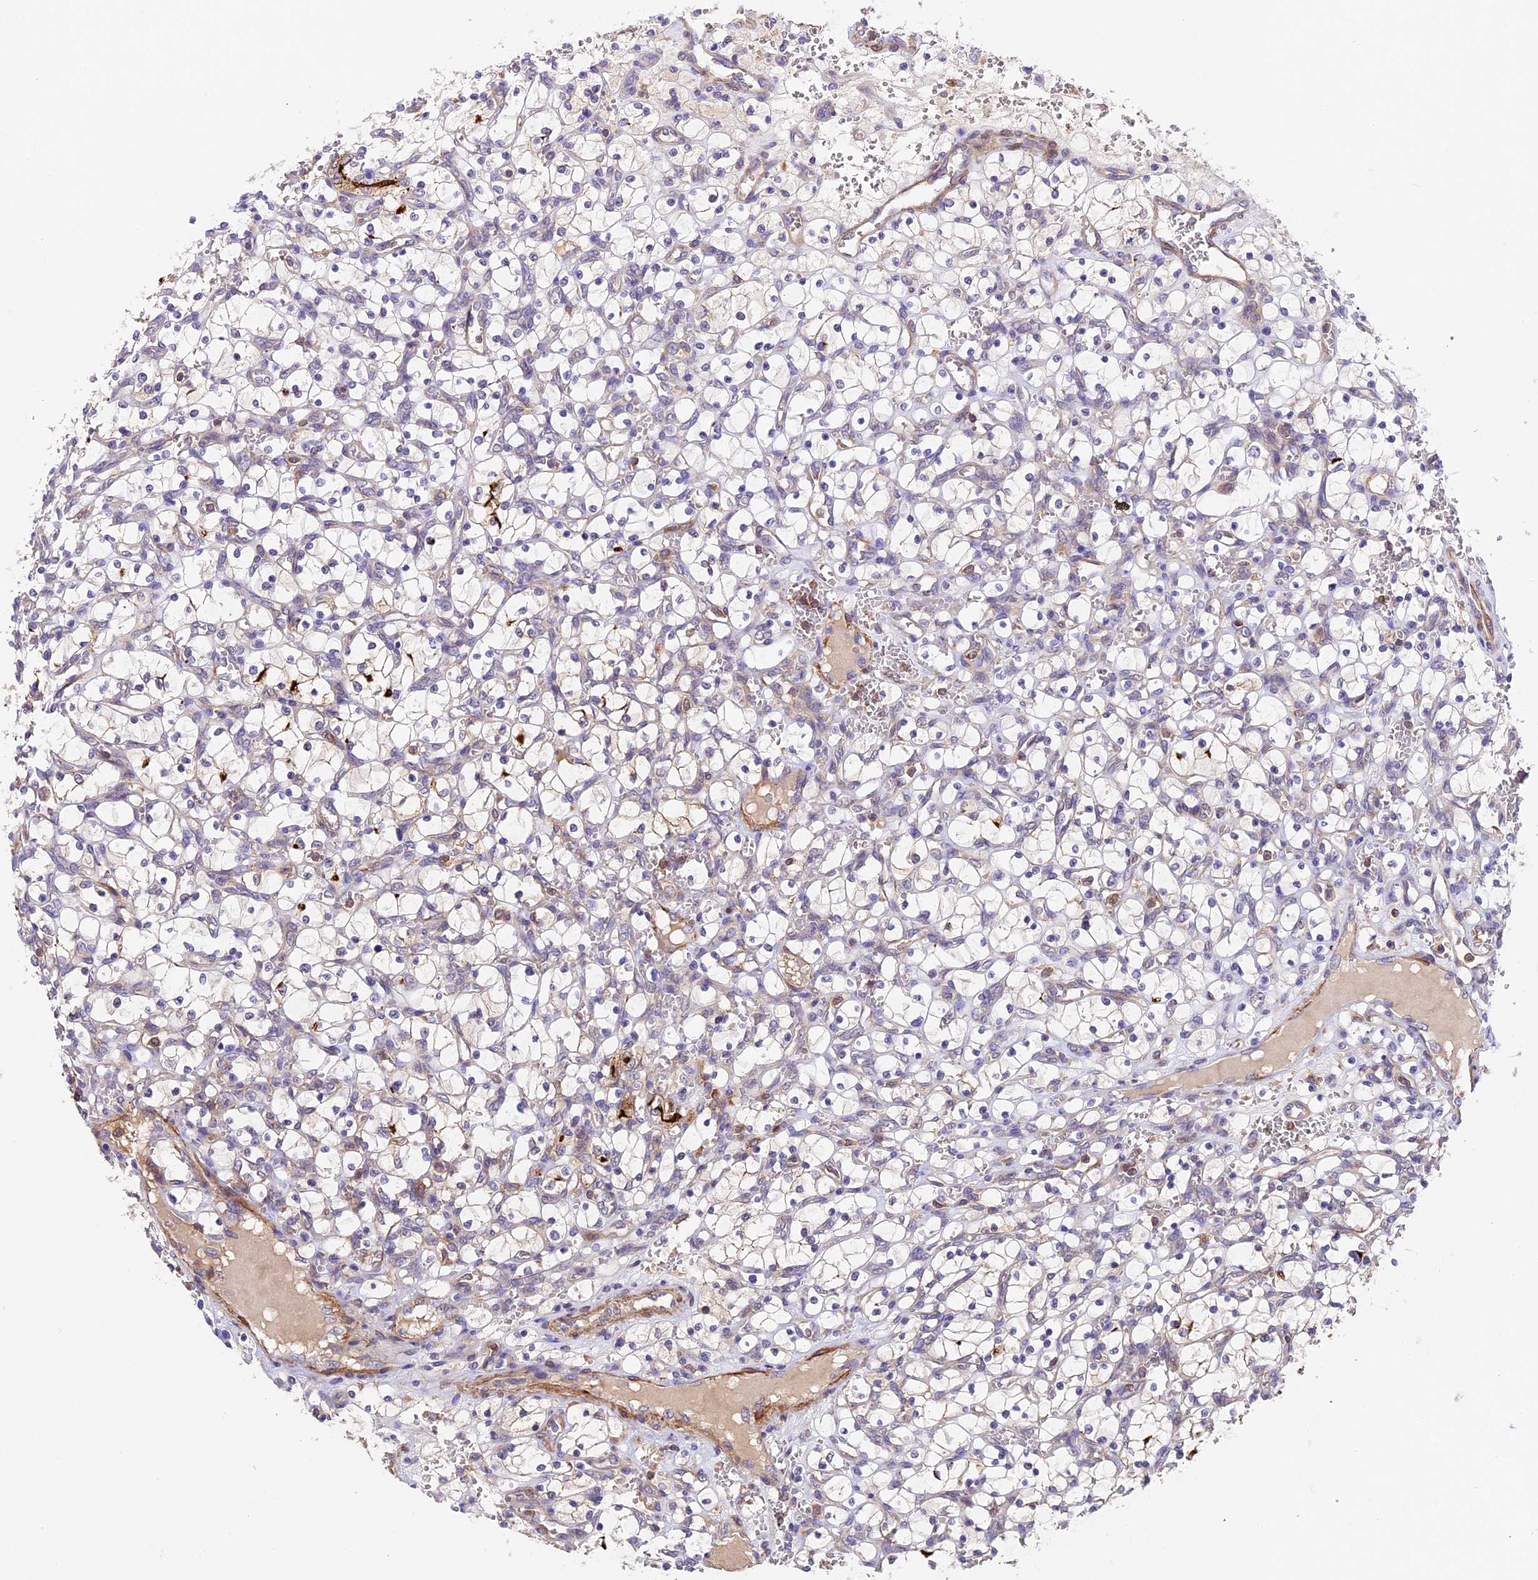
{"staining": {"intensity": "negative", "quantity": "none", "location": "none"}, "tissue": "renal cancer", "cell_type": "Tumor cells", "image_type": "cancer", "snomed": [{"axis": "morphology", "description": "Adenocarcinoma, NOS"}, {"axis": "topography", "description": "Kidney"}], "caption": "IHC image of adenocarcinoma (renal) stained for a protein (brown), which reveals no staining in tumor cells.", "gene": "TBC1D1", "patient": {"sex": "female", "age": 69}}